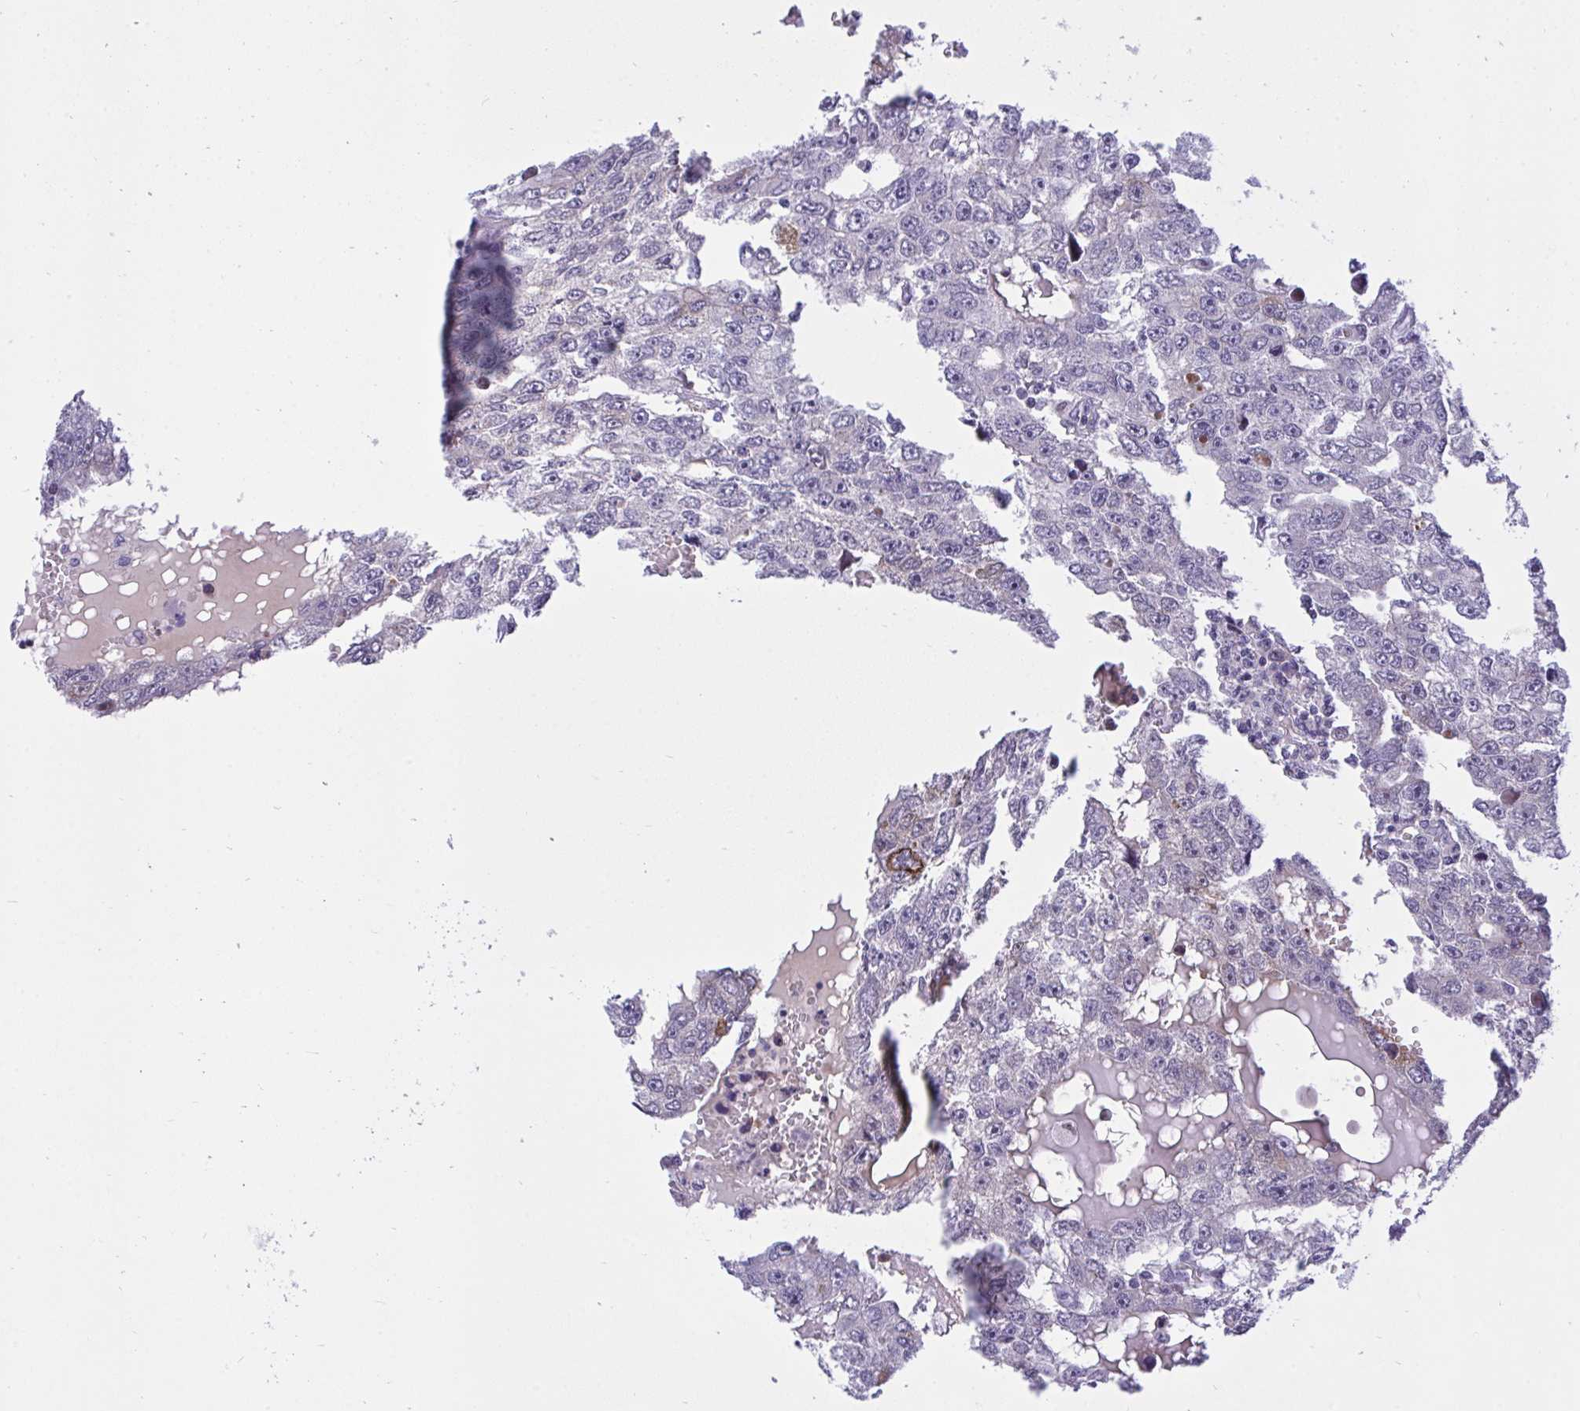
{"staining": {"intensity": "moderate", "quantity": "<25%", "location": "cytoplasmic/membranous"}, "tissue": "testis cancer", "cell_type": "Tumor cells", "image_type": "cancer", "snomed": [{"axis": "morphology", "description": "Carcinoma, Embryonal, NOS"}, {"axis": "topography", "description": "Testis"}], "caption": "A brown stain labels moderate cytoplasmic/membranous expression of a protein in embryonal carcinoma (testis) tumor cells.", "gene": "EPOP", "patient": {"sex": "male", "age": 20}}